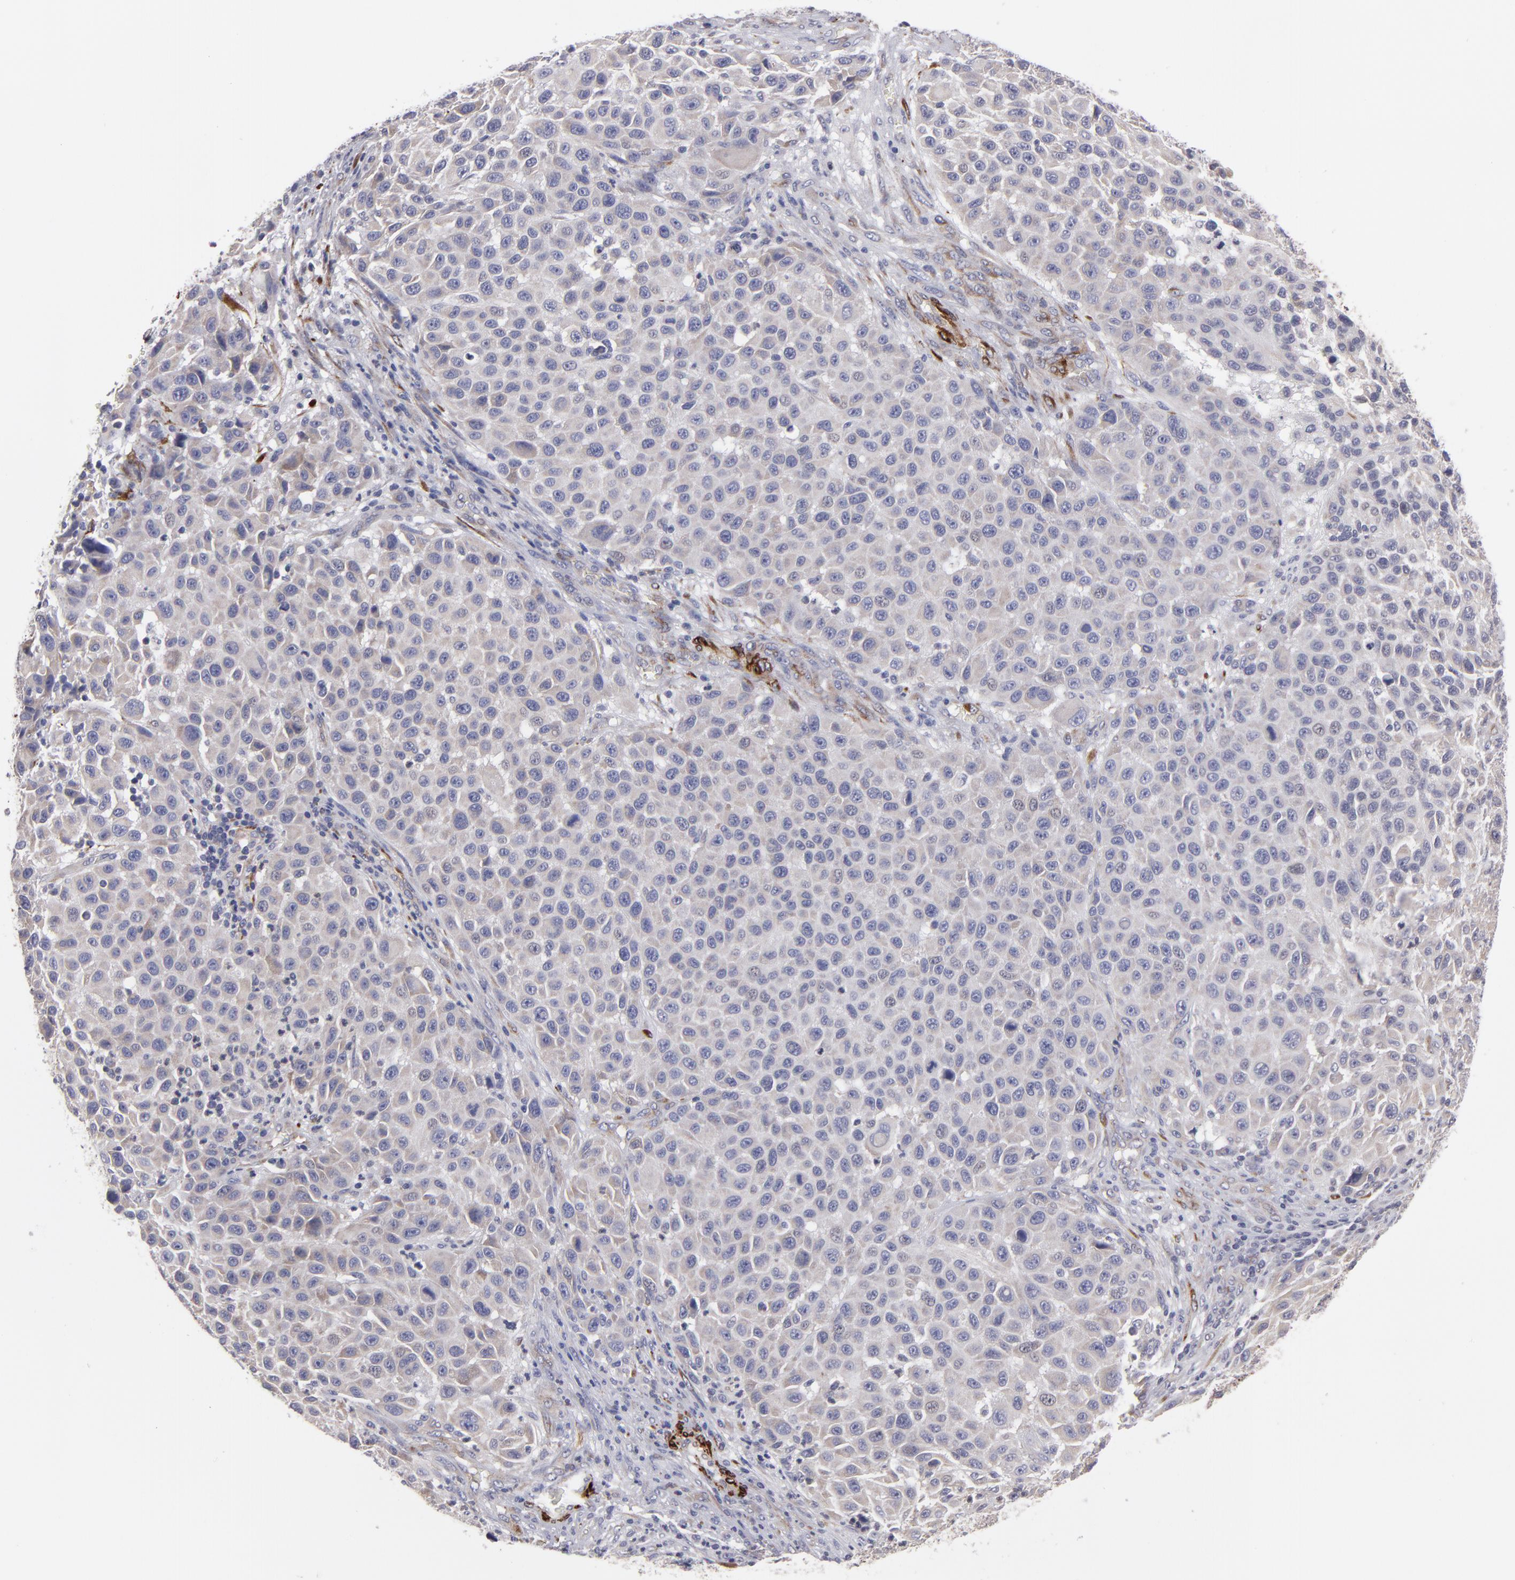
{"staining": {"intensity": "weak", "quantity": ">75%", "location": "cytoplasmic/membranous"}, "tissue": "melanoma", "cell_type": "Tumor cells", "image_type": "cancer", "snomed": [{"axis": "morphology", "description": "Malignant melanoma, Metastatic site"}, {"axis": "topography", "description": "Lymph node"}], "caption": "Protein staining by immunohistochemistry (IHC) exhibits weak cytoplasmic/membranous staining in approximately >75% of tumor cells in melanoma.", "gene": "SLMAP", "patient": {"sex": "male", "age": 61}}